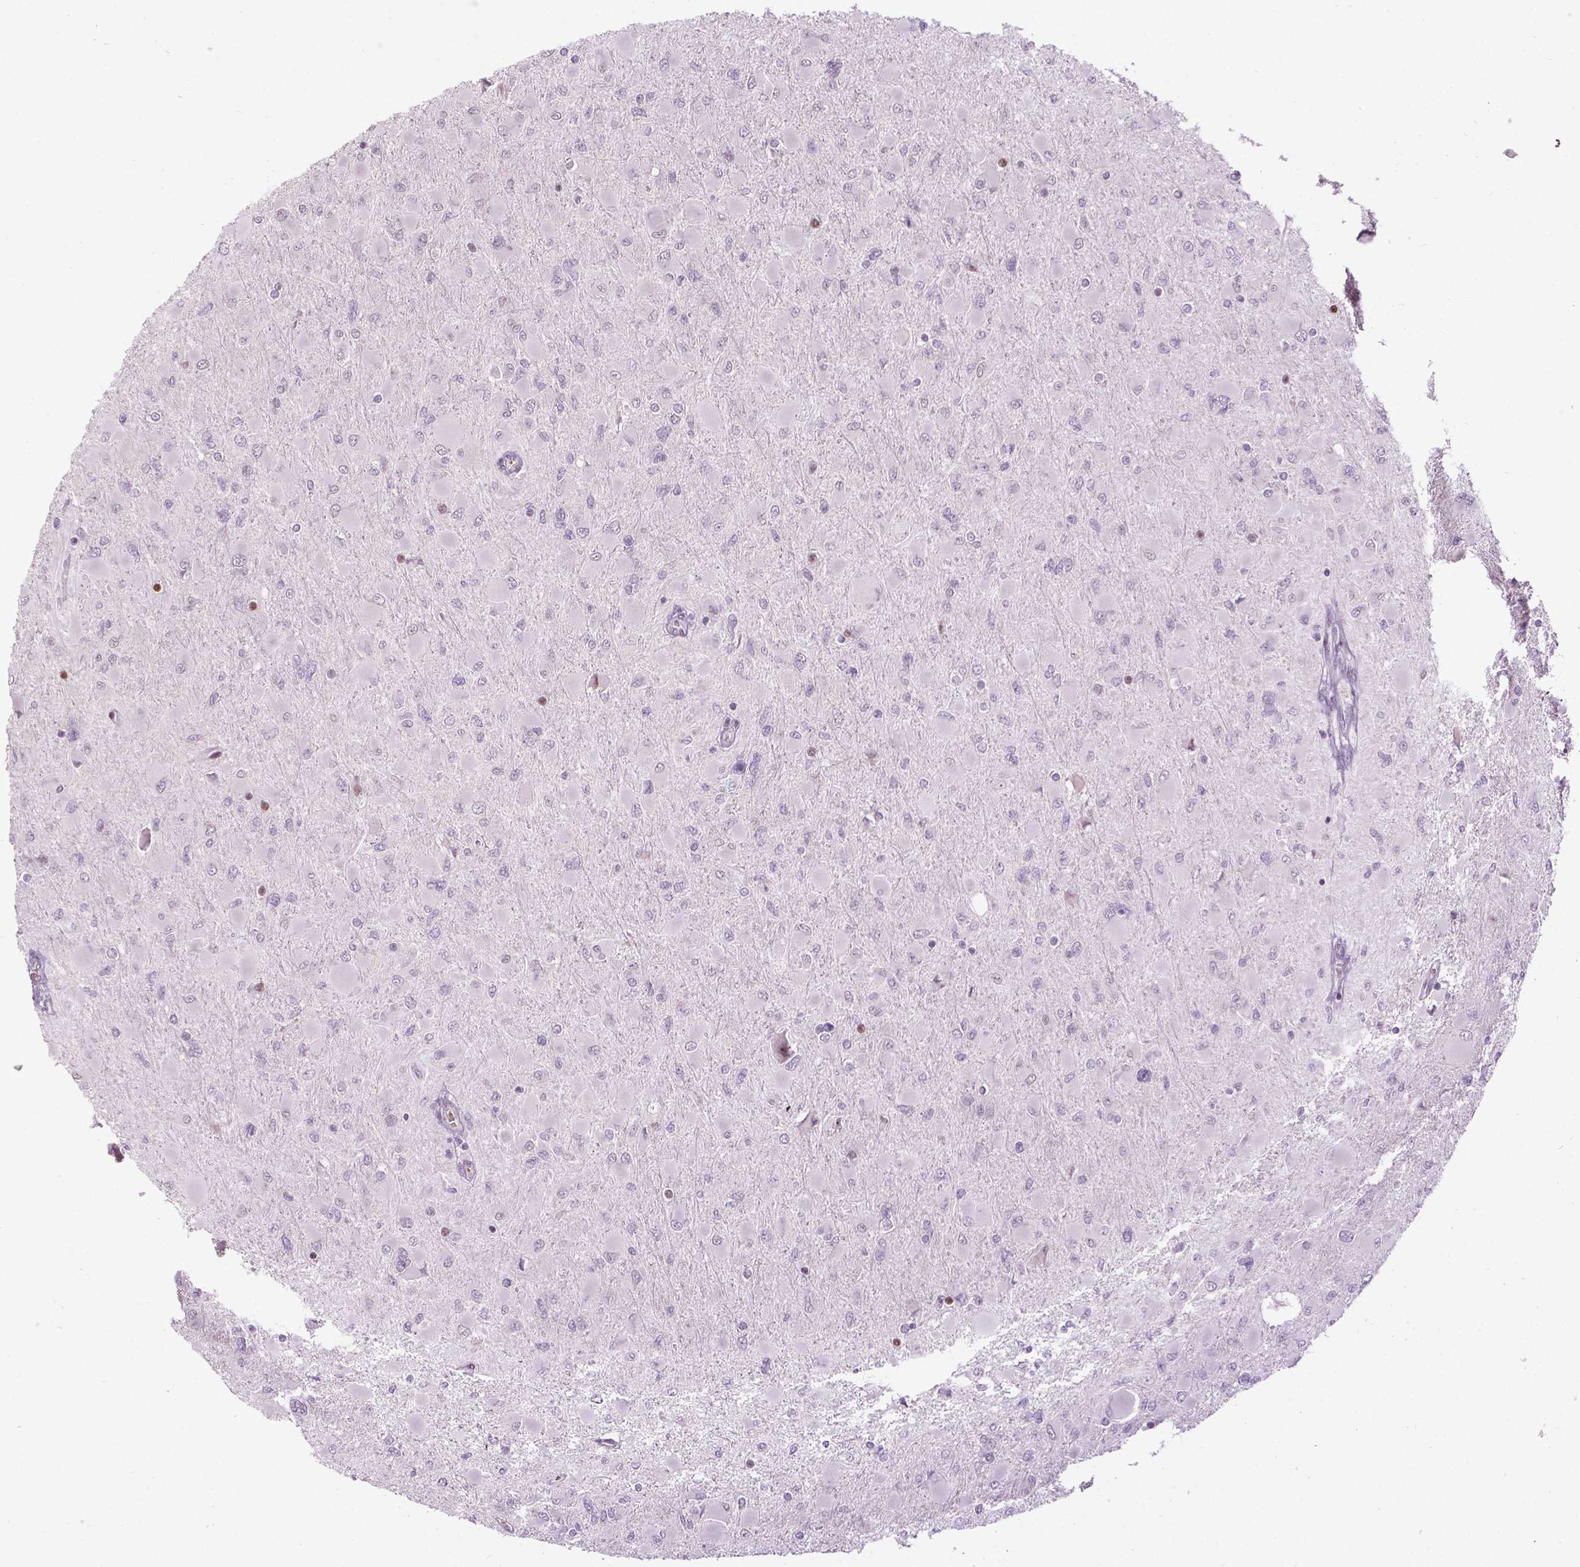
{"staining": {"intensity": "negative", "quantity": "none", "location": "none"}, "tissue": "glioma", "cell_type": "Tumor cells", "image_type": "cancer", "snomed": [{"axis": "morphology", "description": "Glioma, malignant, High grade"}, {"axis": "topography", "description": "Cerebral cortex"}], "caption": "The micrograph demonstrates no staining of tumor cells in glioma.", "gene": "PTPN18", "patient": {"sex": "female", "age": 36}}